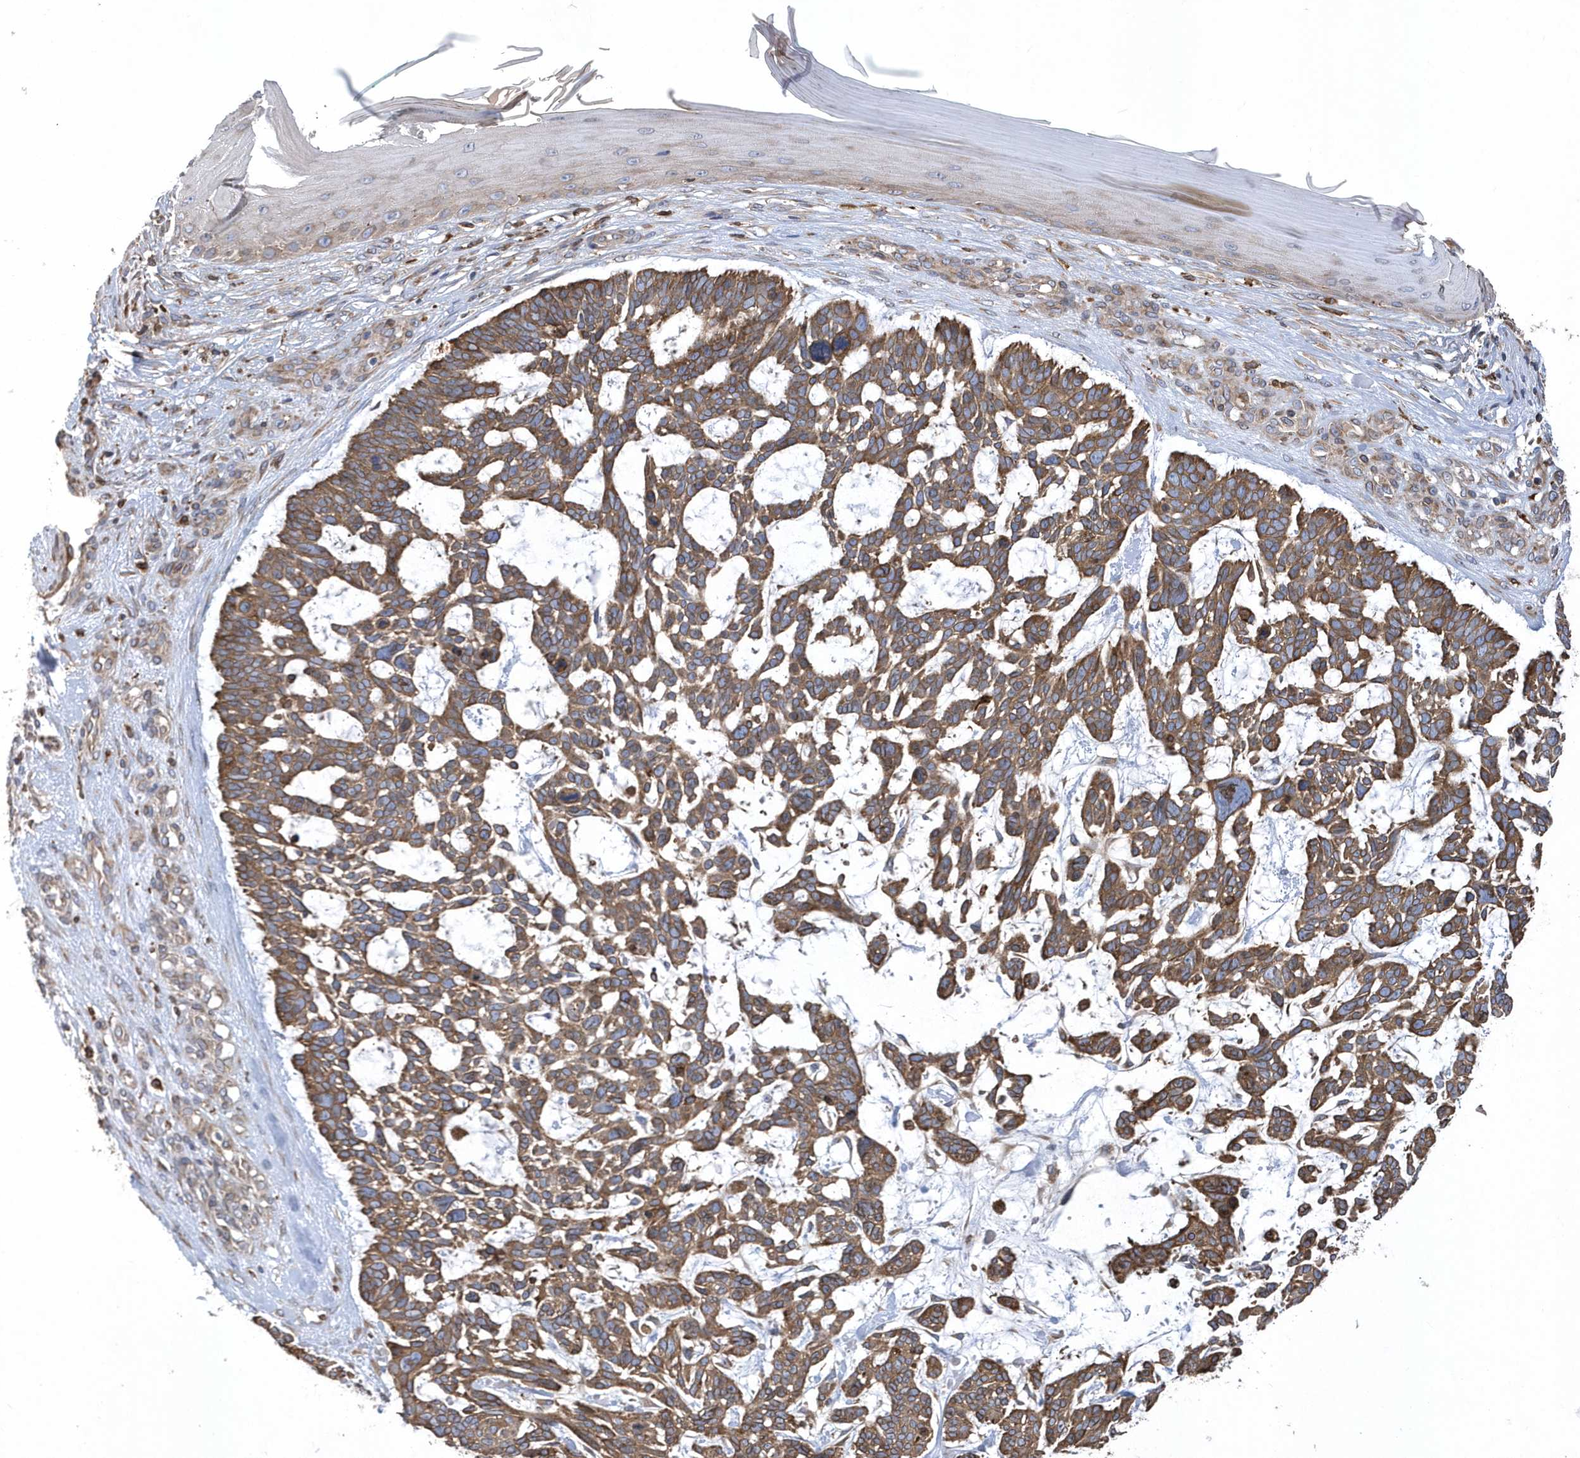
{"staining": {"intensity": "moderate", "quantity": ">75%", "location": "cytoplasmic/membranous"}, "tissue": "skin cancer", "cell_type": "Tumor cells", "image_type": "cancer", "snomed": [{"axis": "morphology", "description": "Basal cell carcinoma"}, {"axis": "topography", "description": "Skin"}], "caption": "A brown stain highlights moderate cytoplasmic/membranous staining of a protein in human skin cancer tumor cells.", "gene": "VAMP7", "patient": {"sex": "male", "age": 88}}